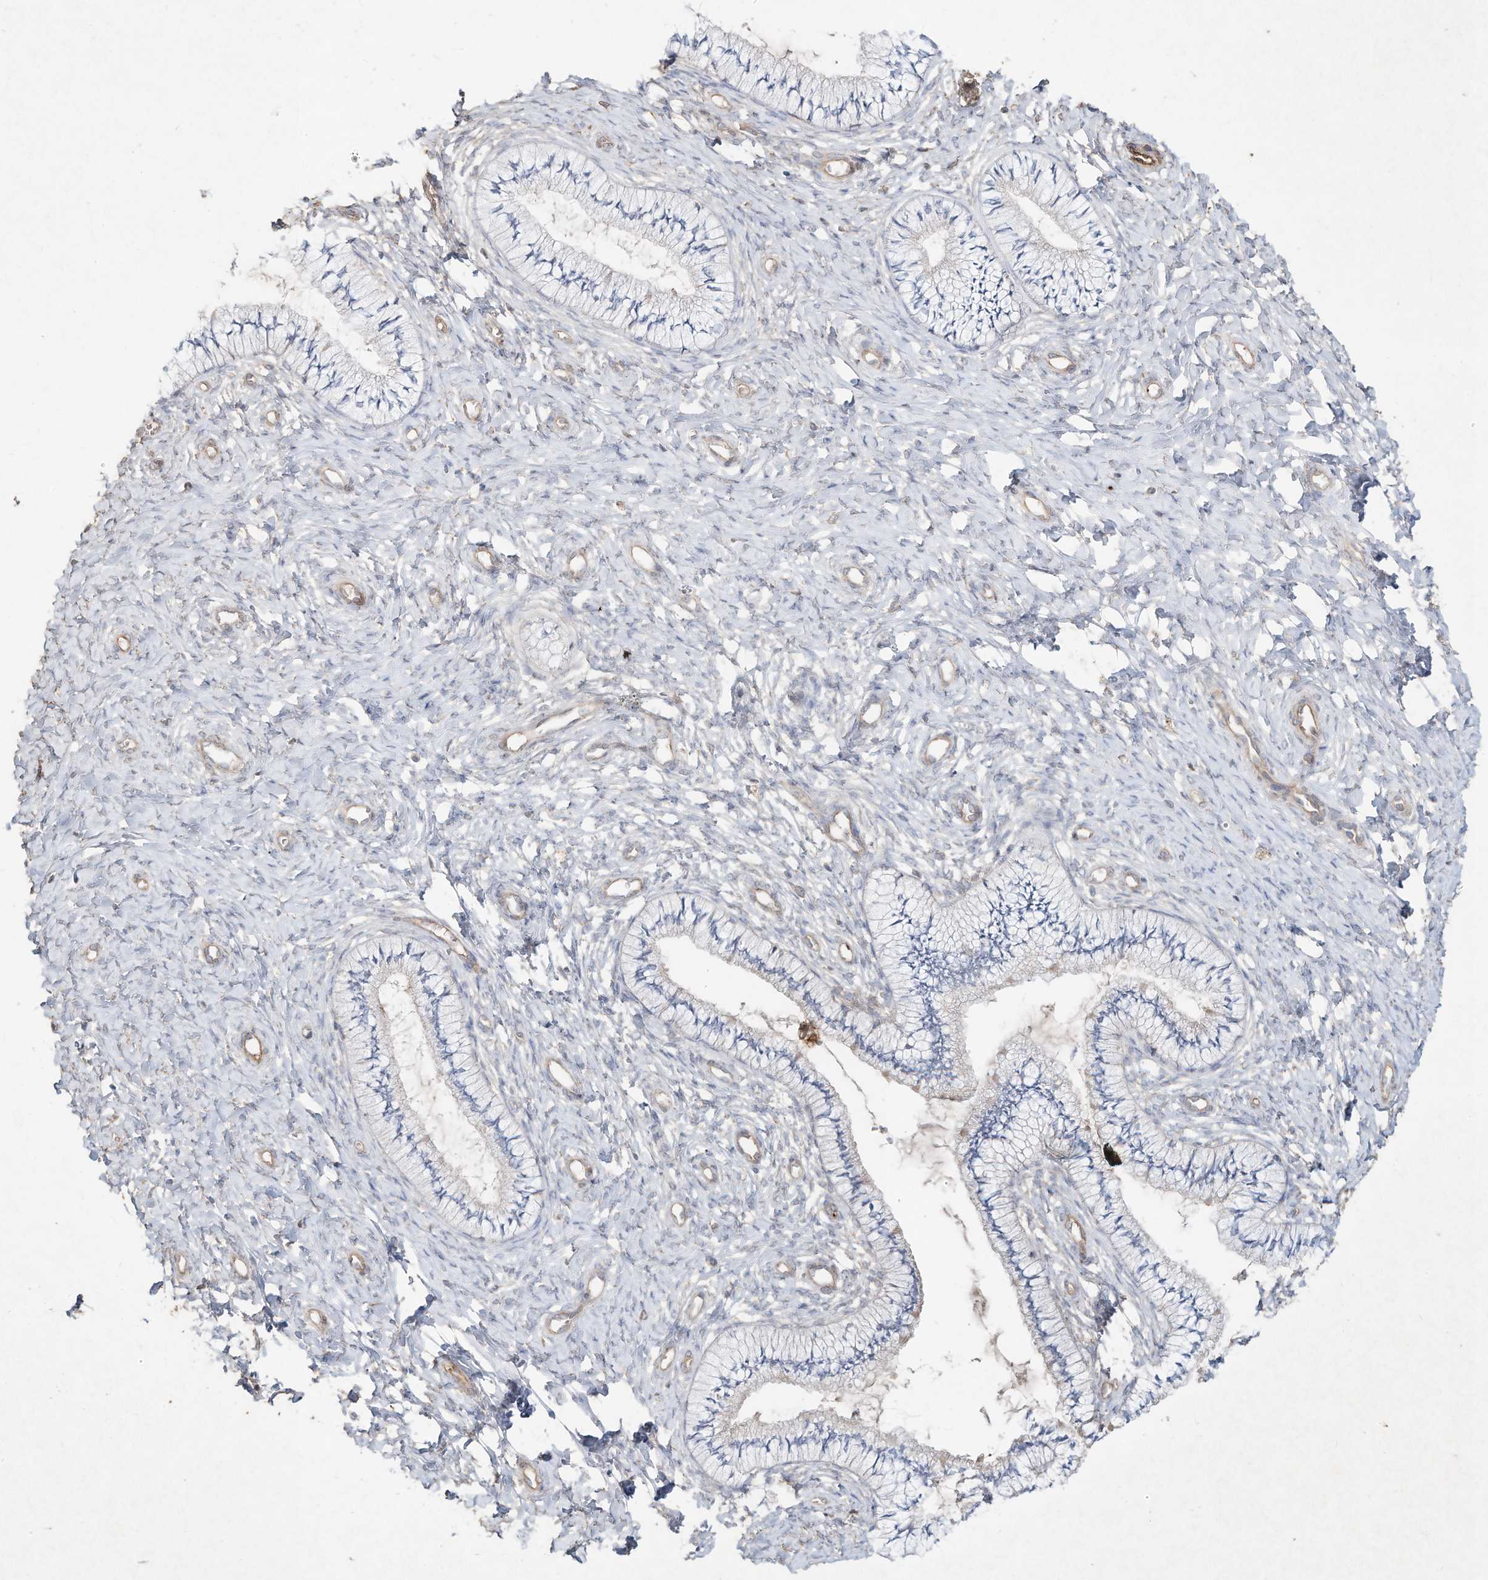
{"staining": {"intensity": "weak", "quantity": "<25%", "location": "cytoplasmic/membranous"}, "tissue": "cervix", "cell_type": "Glandular cells", "image_type": "normal", "snomed": [{"axis": "morphology", "description": "Normal tissue, NOS"}, {"axis": "topography", "description": "Cervix"}], "caption": "Immunohistochemistry (IHC) micrograph of benign human cervix stained for a protein (brown), which reveals no staining in glandular cells.", "gene": "HTR5A", "patient": {"sex": "female", "age": 36}}